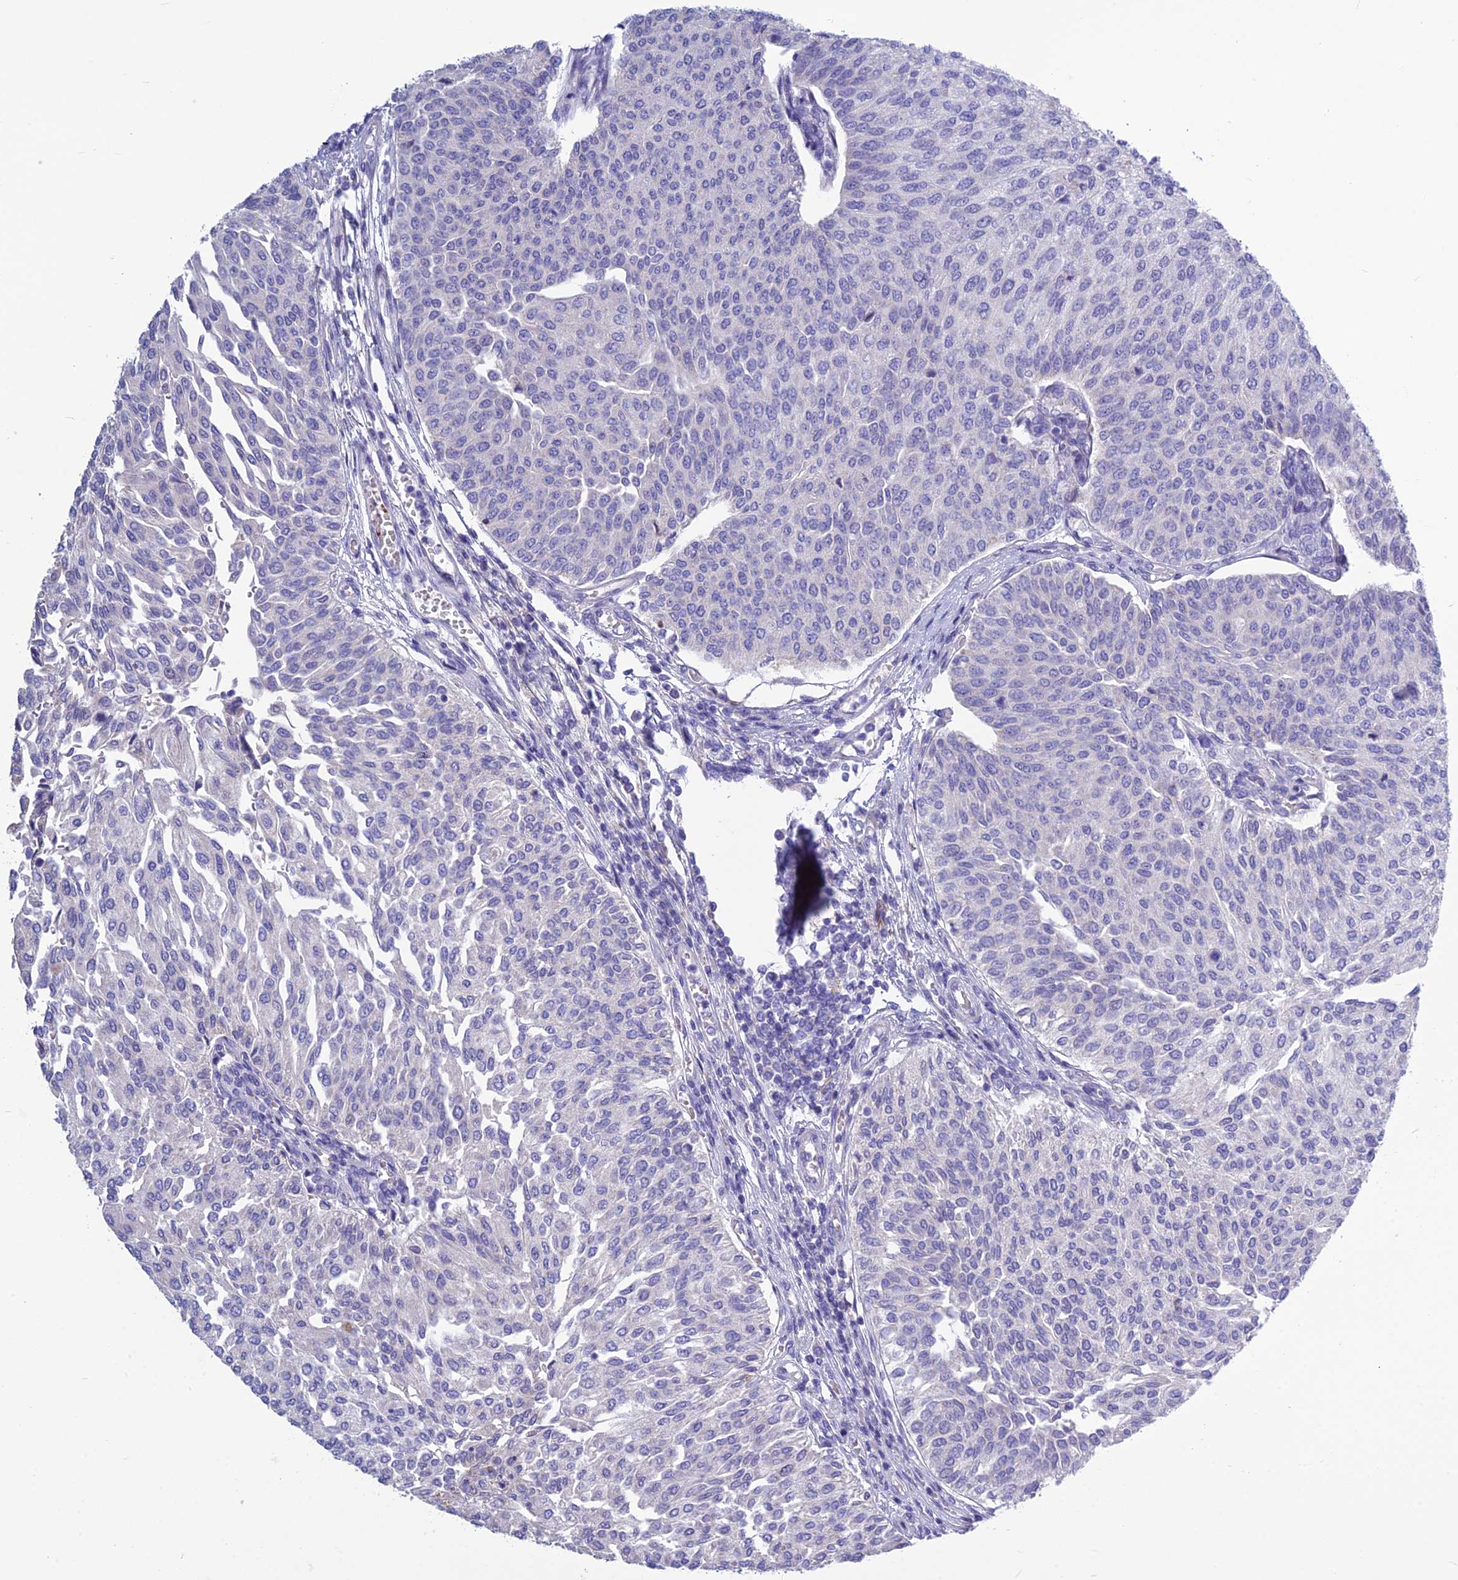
{"staining": {"intensity": "negative", "quantity": "none", "location": "none"}, "tissue": "urothelial cancer", "cell_type": "Tumor cells", "image_type": "cancer", "snomed": [{"axis": "morphology", "description": "Urothelial carcinoma, High grade"}, {"axis": "topography", "description": "Urinary bladder"}], "caption": "A micrograph of human urothelial cancer is negative for staining in tumor cells.", "gene": "BHMT2", "patient": {"sex": "female", "age": 79}}